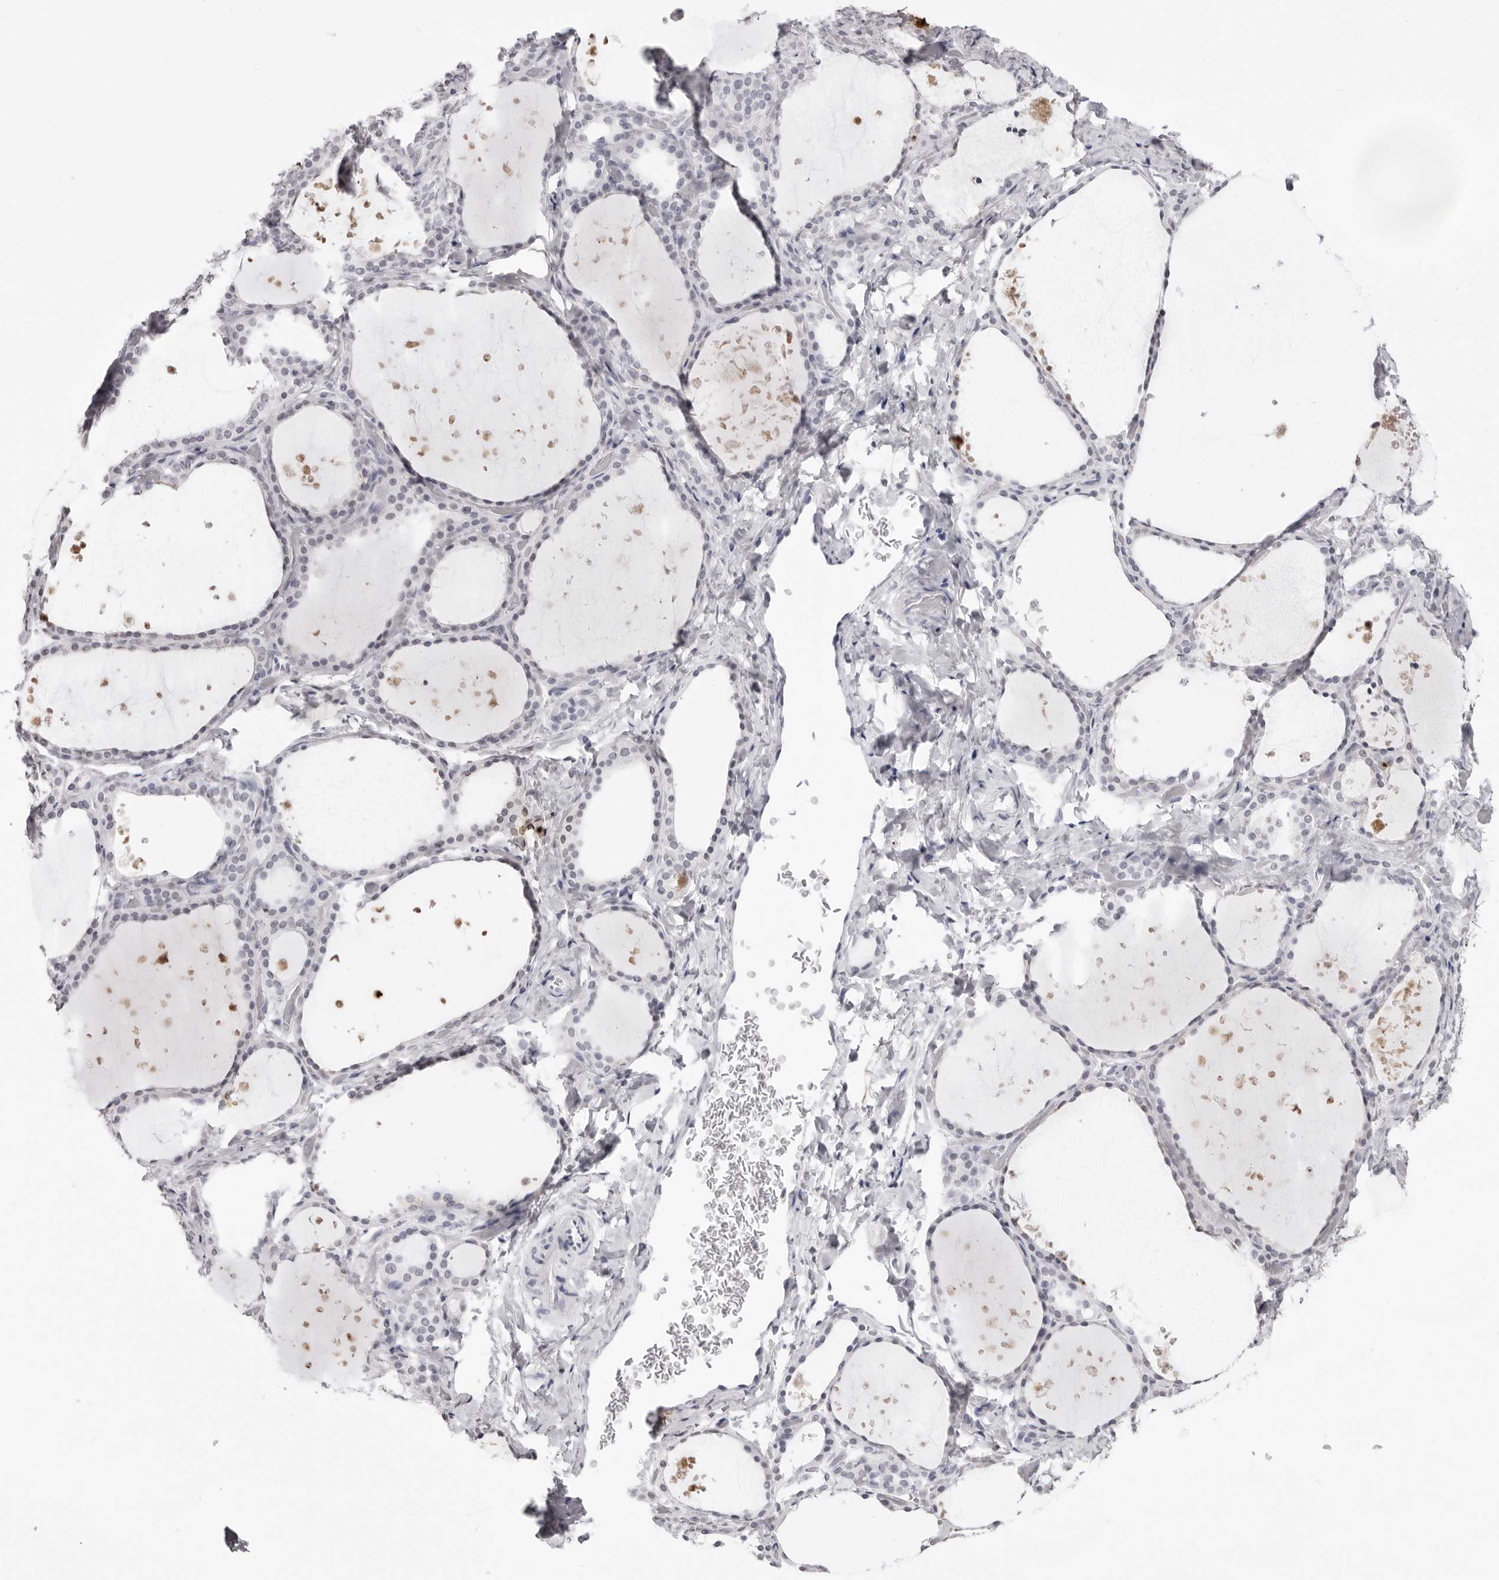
{"staining": {"intensity": "negative", "quantity": "none", "location": "none"}, "tissue": "thyroid gland", "cell_type": "Glandular cells", "image_type": "normal", "snomed": [{"axis": "morphology", "description": "Normal tissue, NOS"}, {"axis": "topography", "description": "Thyroid gland"}], "caption": "Glandular cells are negative for brown protein staining in normal thyroid gland. (Brightfield microscopy of DAB (3,3'-diaminobenzidine) immunohistochemistry at high magnification).", "gene": "CST5", "patient": {"sex": "female", "age": 44}}